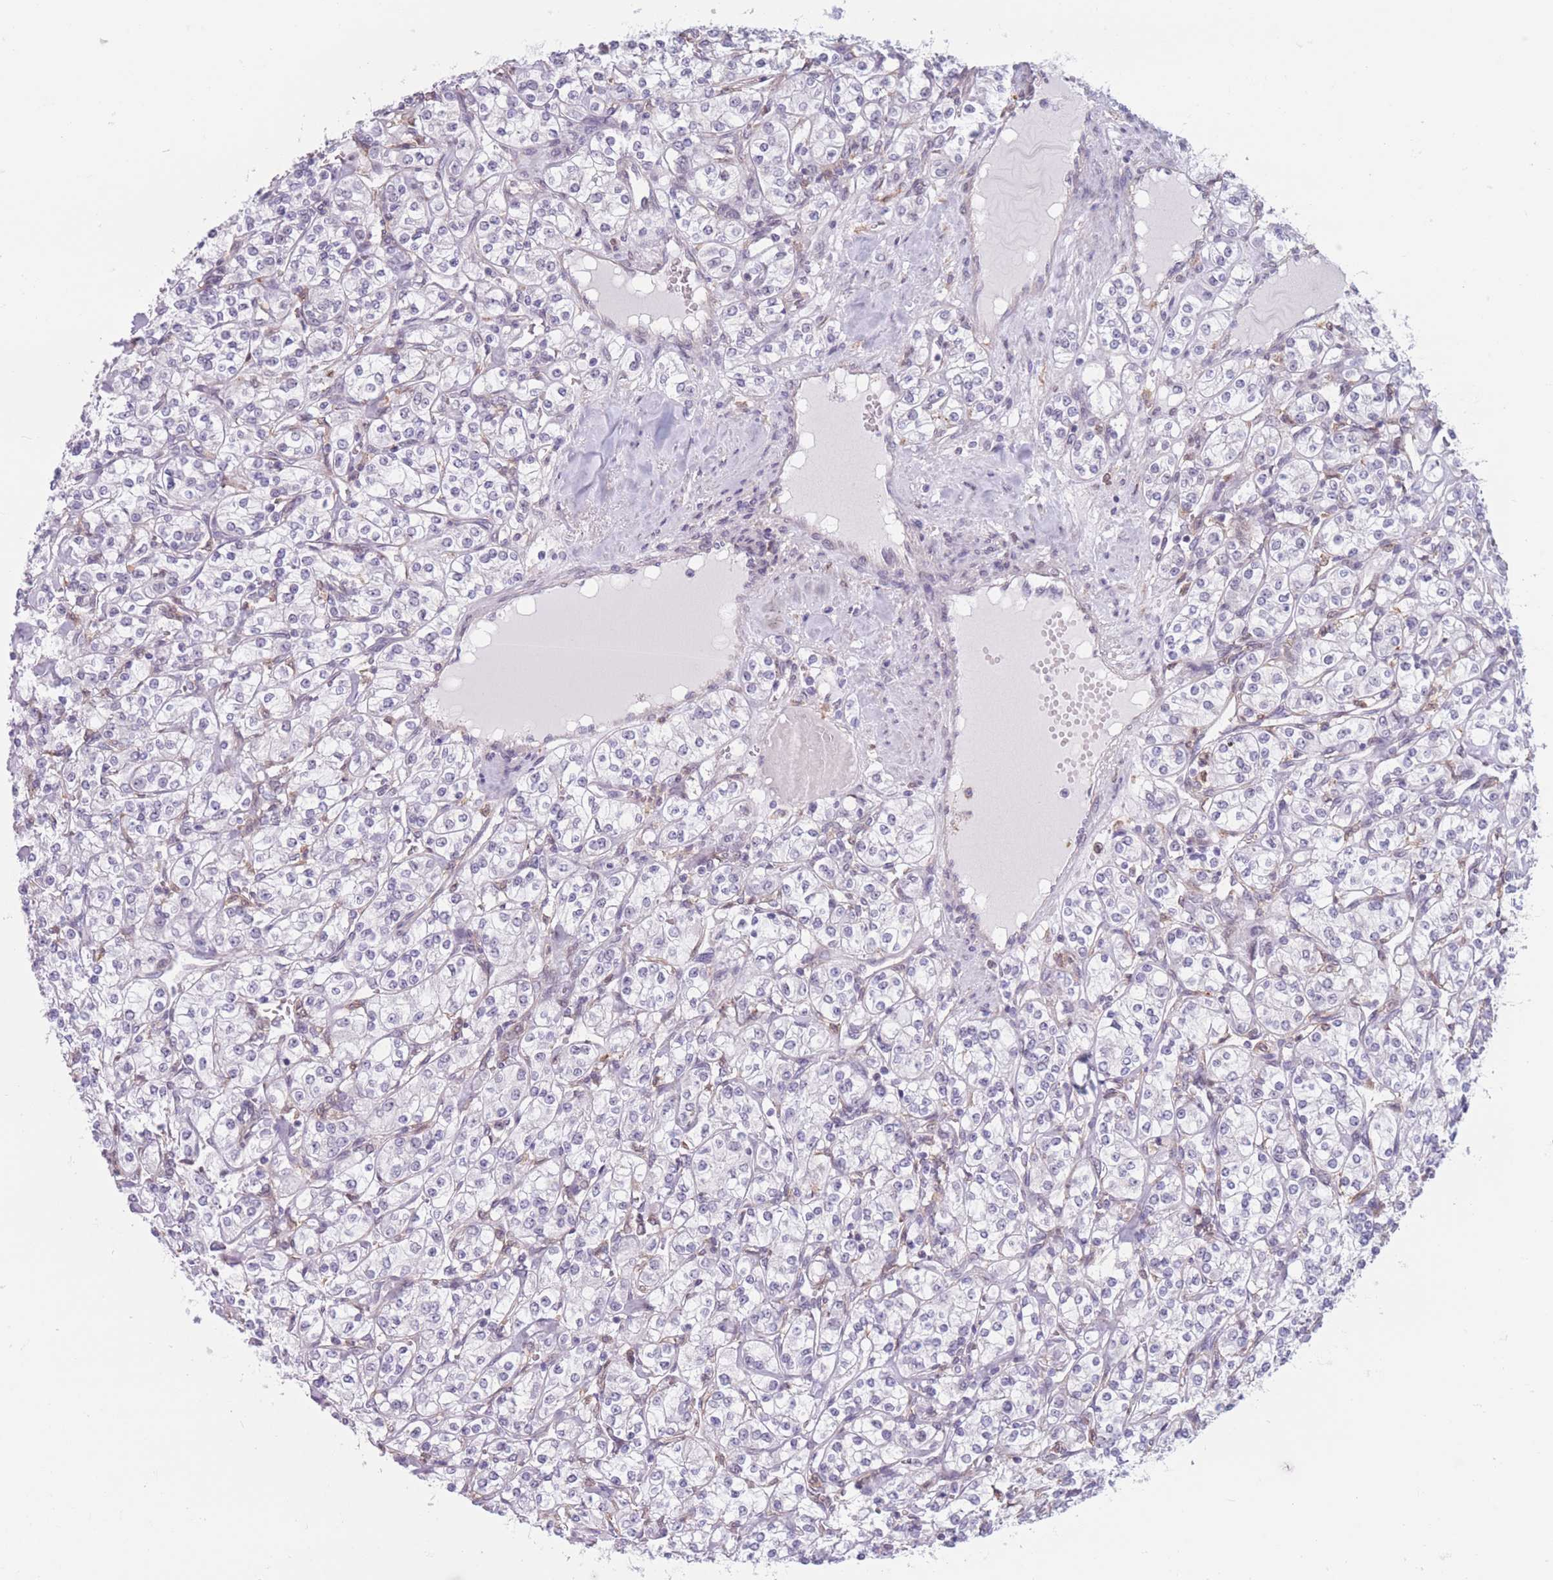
{"staining": {"intensity": "negative", "quantity": "none", "location": "none"}, "tissue": "renal cancer", "cell_type": "Tumor cells", "image_type": "cancer", "snomed": [{"axis": "morphology", "description": "Adenocarcinoma, NOS"}, {"axis": "topography", "description": "Kidney"}], "caption": "The histopathology image displays no significant positivity in tumor cells of adenocarcinoma (renal).", "gene": "PODXL", "patient": {"sex": "male", "age": 77}}